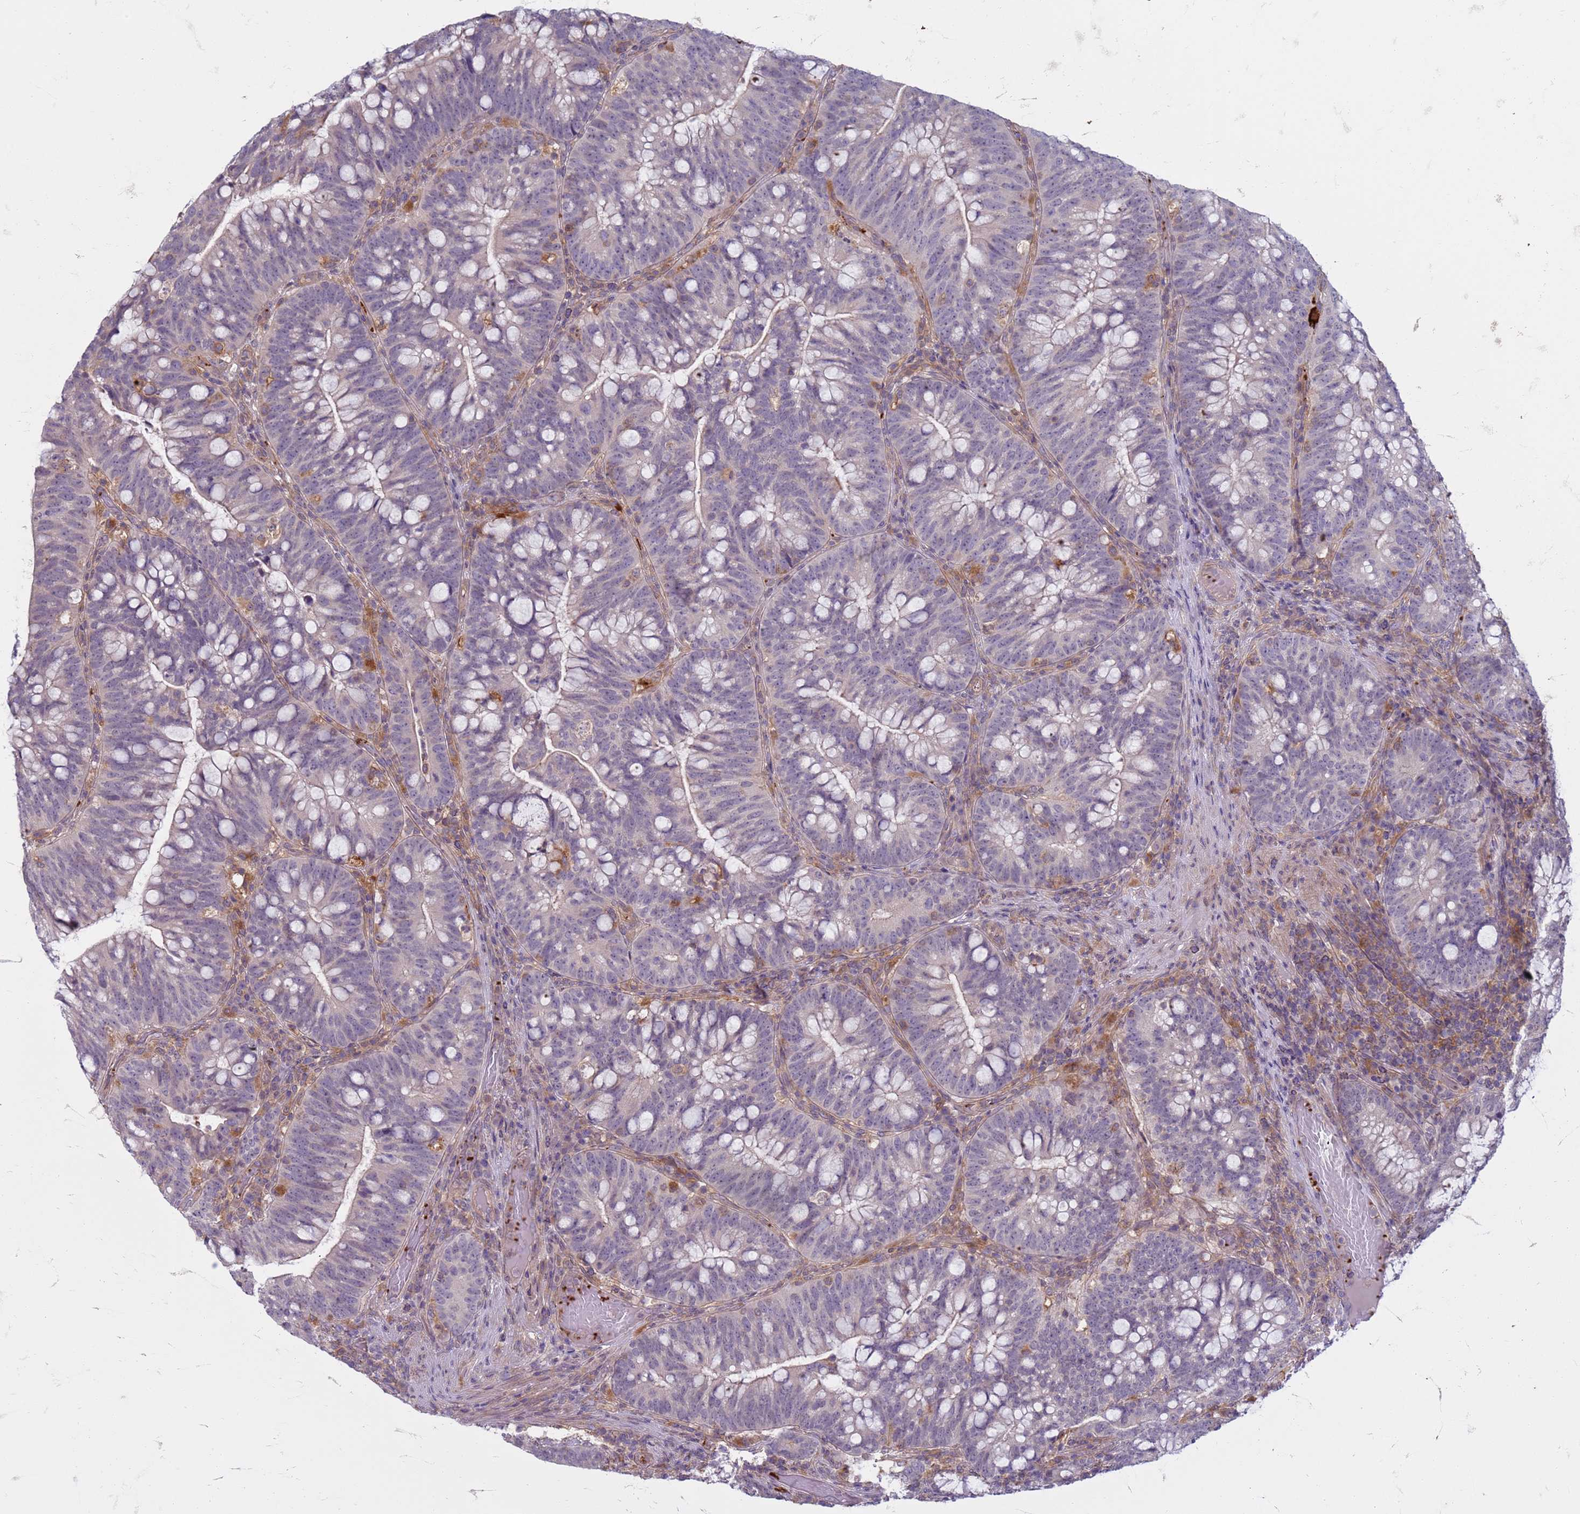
{"staining": {"intensity": "negative", "quantity": "none", "location": "none"}, "tissue": "colorectal cancer", "cell_type": "Tumor cells", "image_type": "cancer", "snomed": [{"axis": "morphology", "description": "Adenocarcinoma, NOS"}, {"axis": "topography", "description": "Colon"}], "caption": "Tumor cells are negative for brown protein staining in adenocarcinoma (colorectal). (Immunohistochemistry (ihc), brightfield microscopy, high magnification).", "gene": "SLC15A3", "patient": {"sex": "female", "age": 66}}